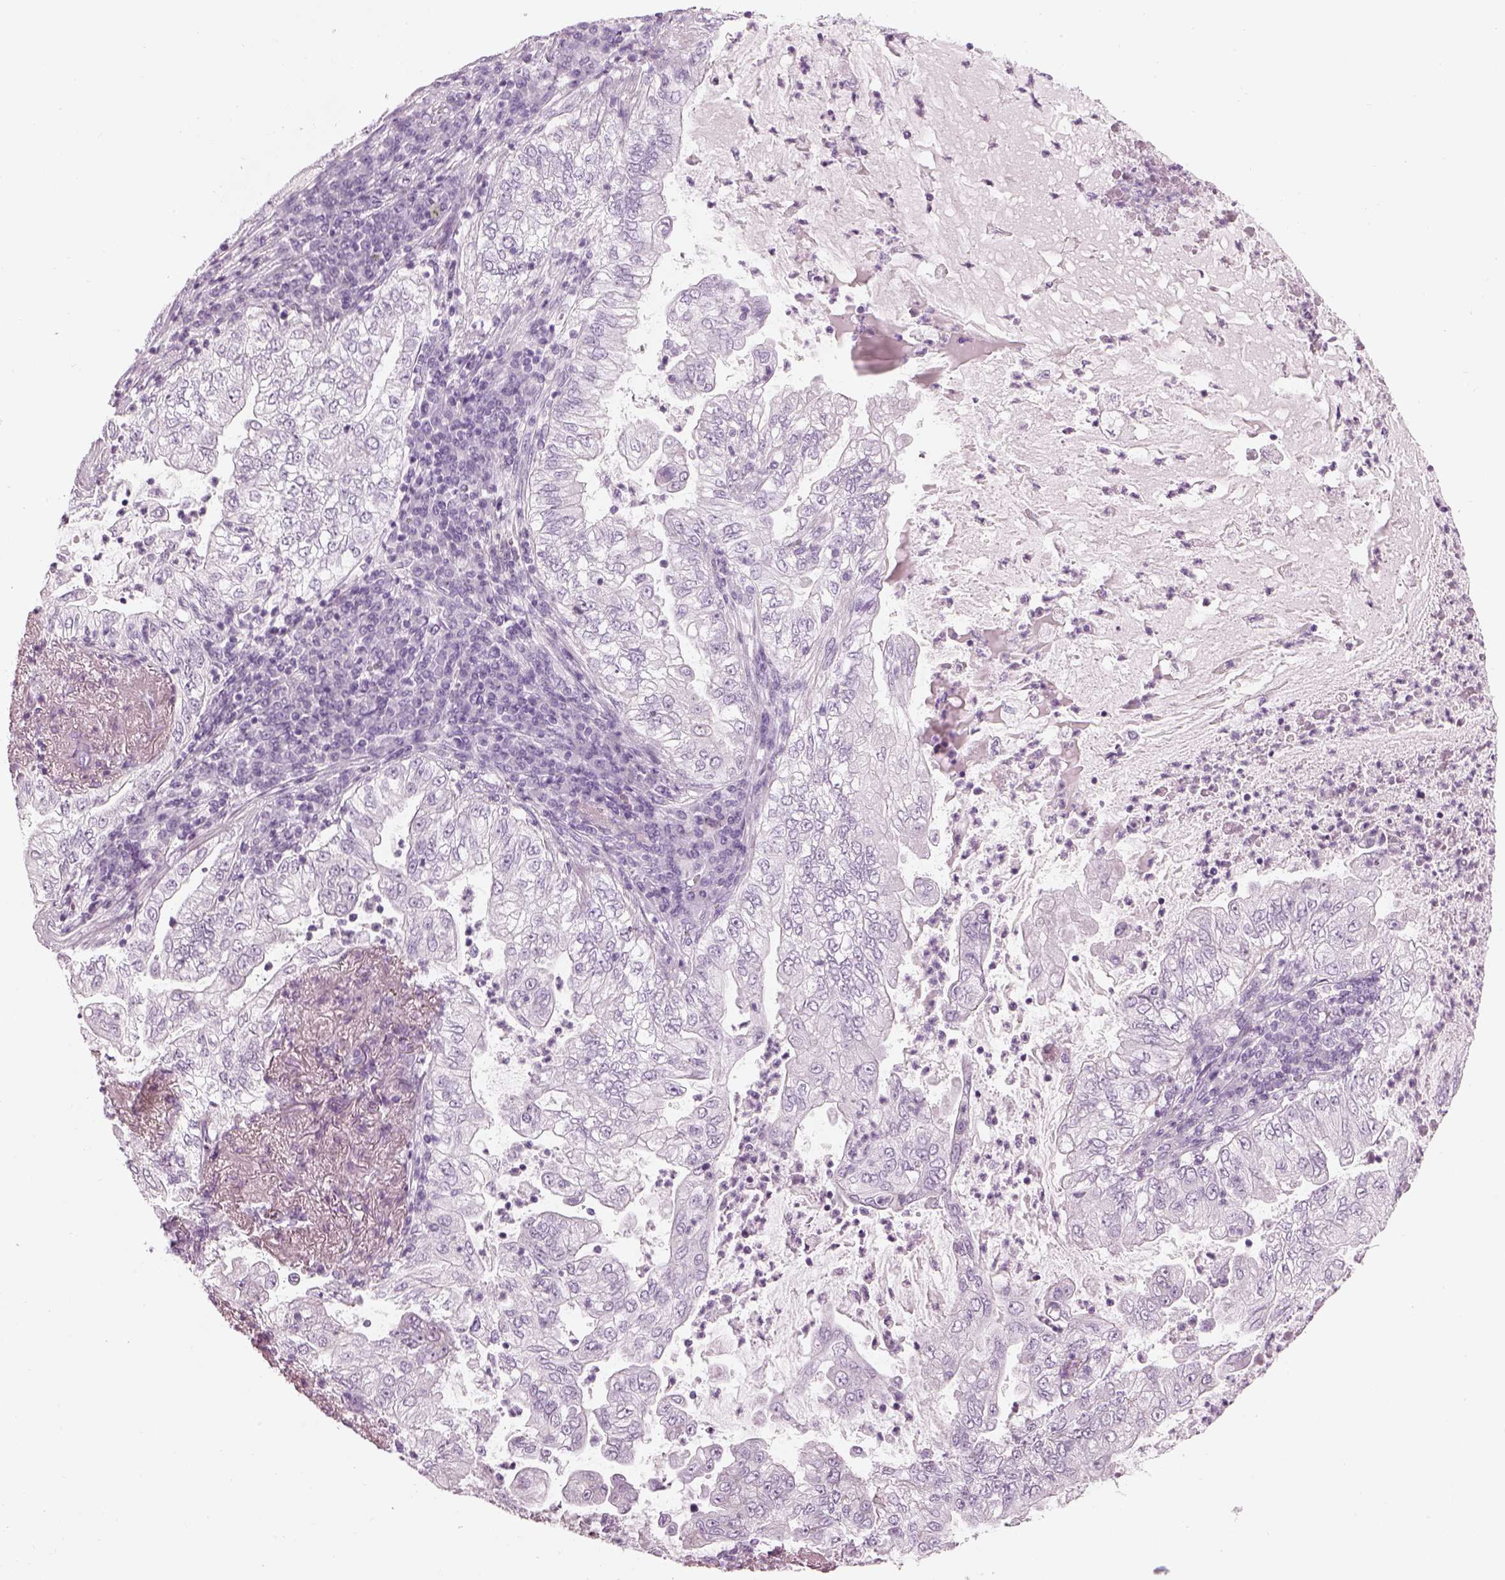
{"staining": {"intensity": "negative", "quantity": "none", "location": "none"}, "tissue": "lung cancer", "cell_type": "Tumor cells", "image_type": "cancer", "snomed": [{"axis": "morphology", "description": "Adenocarcinoma, NOS"}, {"axis": "topography", "description": "Lung"}], "caption": "Immunohistochemistry (IHC) micrograph of lung adenocarcinoma stained for a protein (brown), which shows no positivity in tumor cells. Nuclei are stained in blue.", "gene": "SAG", "patient": {"sex": "female", "age": 73}}